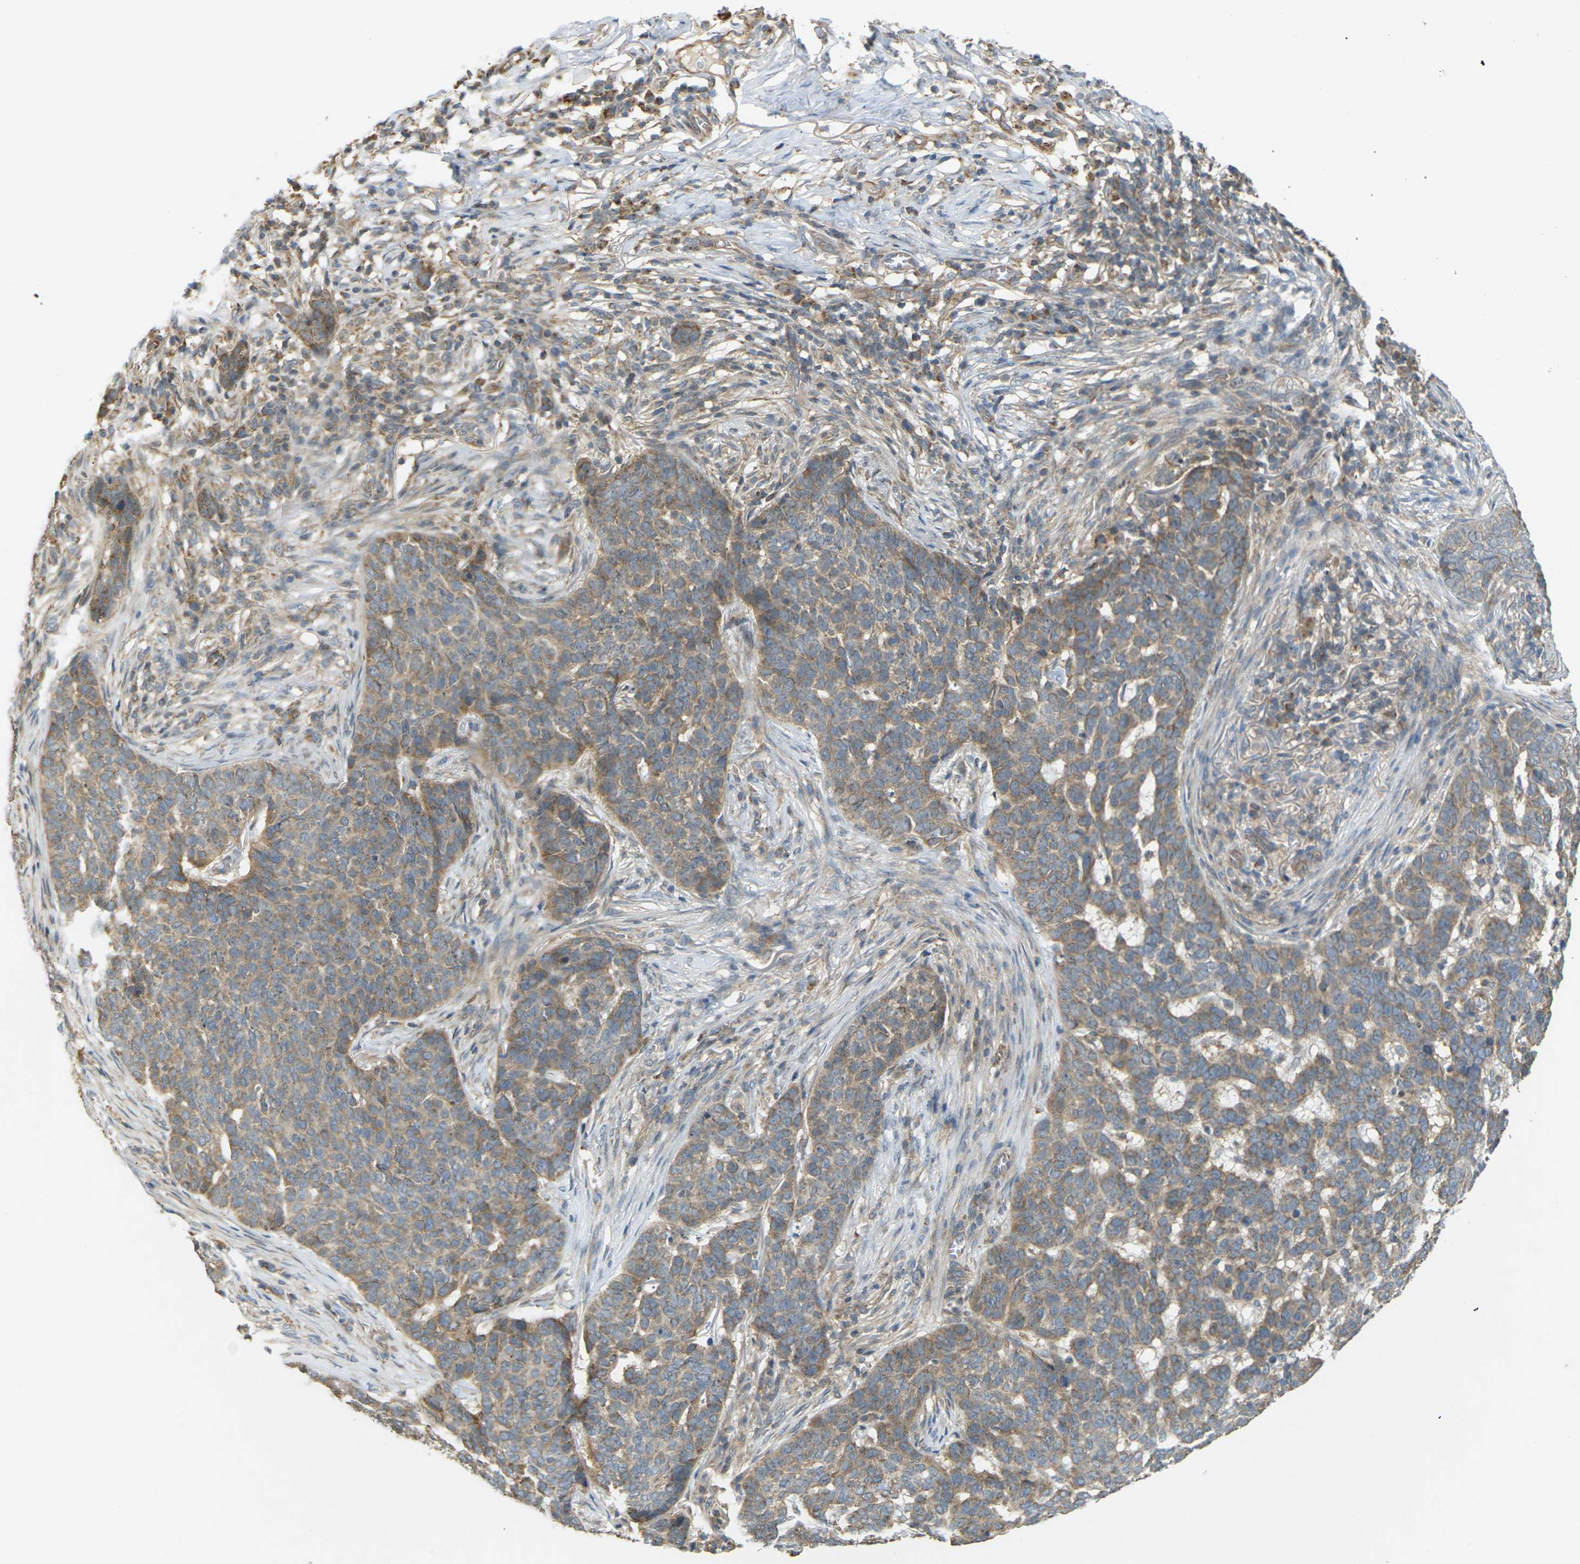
{"staining": {"intensity": "weak", "quantity": ">75%", "location": "cytoplasmic/membranous"}, "tissue": "skin cancer", "cell_type": "Tumor cells", "image_type": "cancer", "snomed": [{"axis": "morphology", "description": "Basal cell carcinoma"}, {"axis": "topography", "description": "Skin"}], "caption": "Tumor cells display weak cytoplasmic/membranous staining in approximately >75% of cells in basal cell carcinoma (skin). (Stains: DAB in brown, nuclei in blue, Microscopy: brightfield microscopy at high magnification).", "gene": "KSR1", "patient": {"sex": "male", "age": 85}}